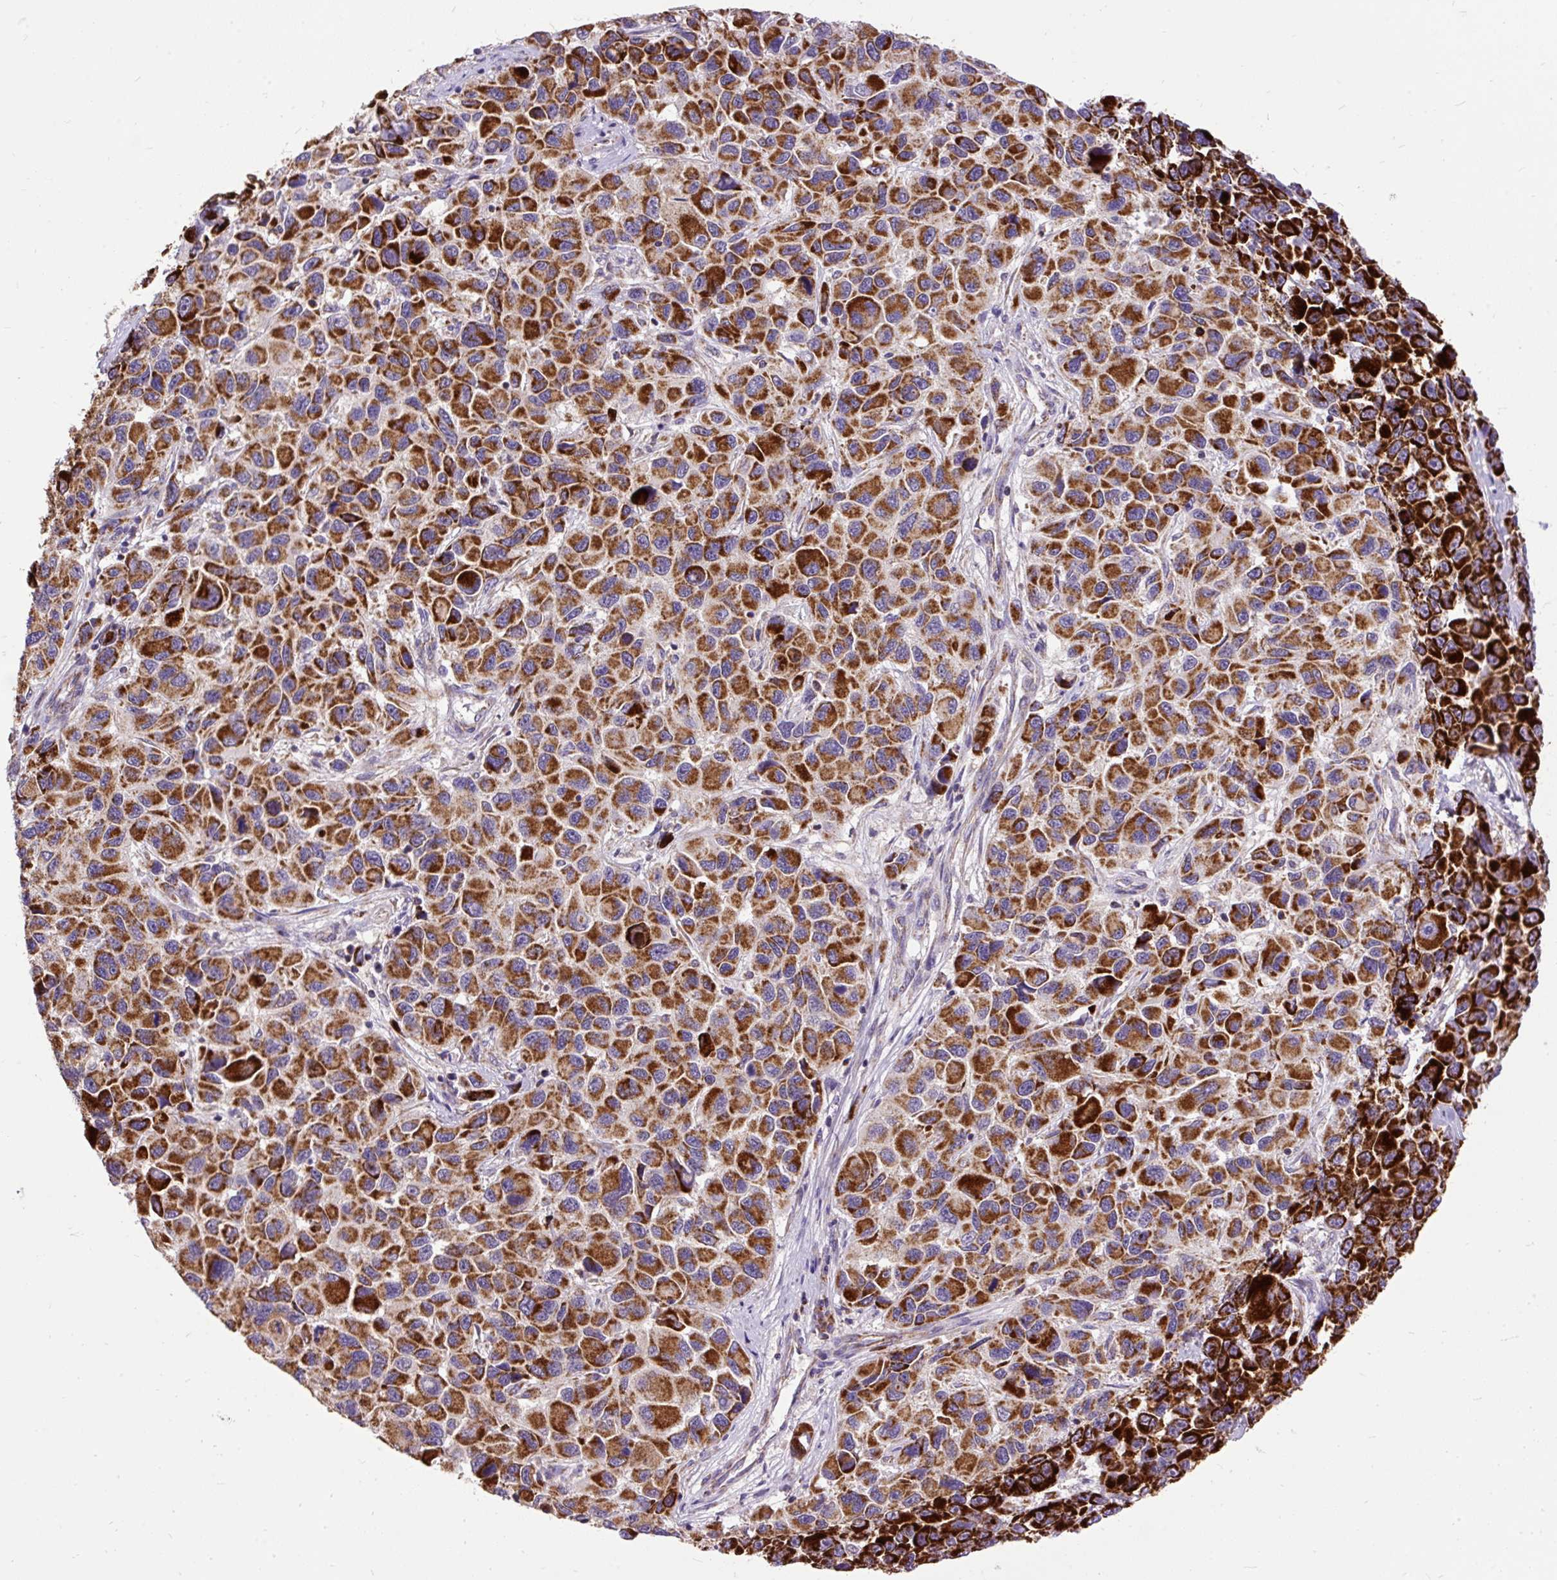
{"staining": {"intensity": "strong", "quantity": ">75%", "location": "cytoplasmic/membranous"}, "tissue": "melanoma", "cell_type": "Tumor cells", "image_type": "cancer", "snomed": [{"axis": "morphology", "description": "Malignant melanoma, NOS"}, {"axis": "topography", "description": "Skin"}], "caption": "Immunohistochemical staining of human melanoma exhibits high levels of strong cytoplasmic/membranous protein positivity in approximately >75% of tumor cells.", "gene": "TOMM40", "patient": {"sex": "male", "age": 53}}